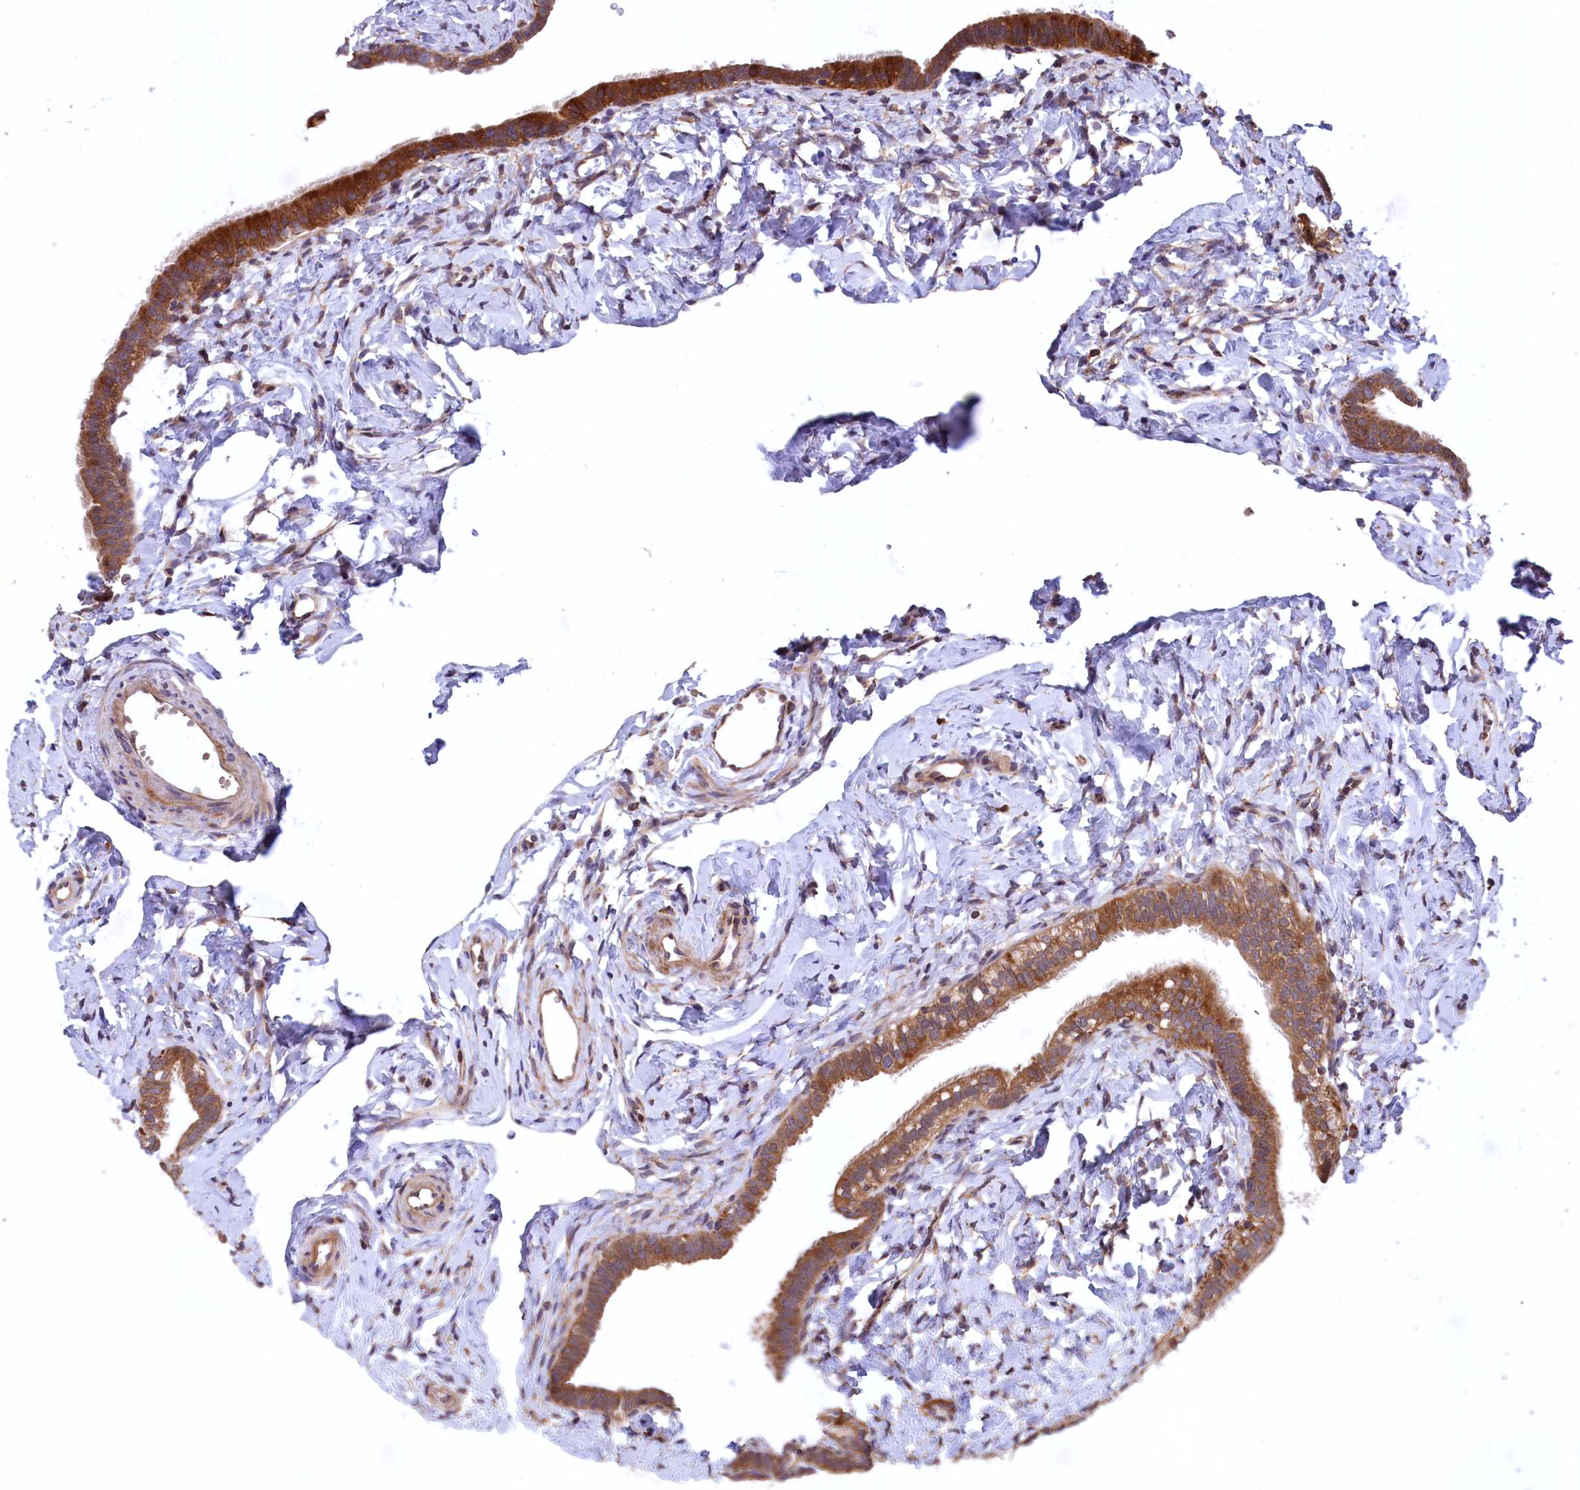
{"staining": {"intensity": "moderate", "quantity": ">75%", "location": "cytoplasmic/membranous"}, "tissue": "fallopian tube", "cell_type": "Glandular cells", "image_type": "normal", "snomed": [{"axis": "morphology", "description": "Normal tissue, NOS"}, {"axis": "topography", "description": "Fallopian tube"}], "caption": "Immunohistochemistry (IHC) image of unremarkable fallopian tube: fallopian tube stained using immunohistochemistry demonstrates medium levels of moderate protein expression localized specifically in the cytoplasmic/membranous of glandular cells, appearing as a cytoplasmic/membranous brown color.", "gene": "PLA2G4C", "patient": {"sex": "female", "age": 66}}